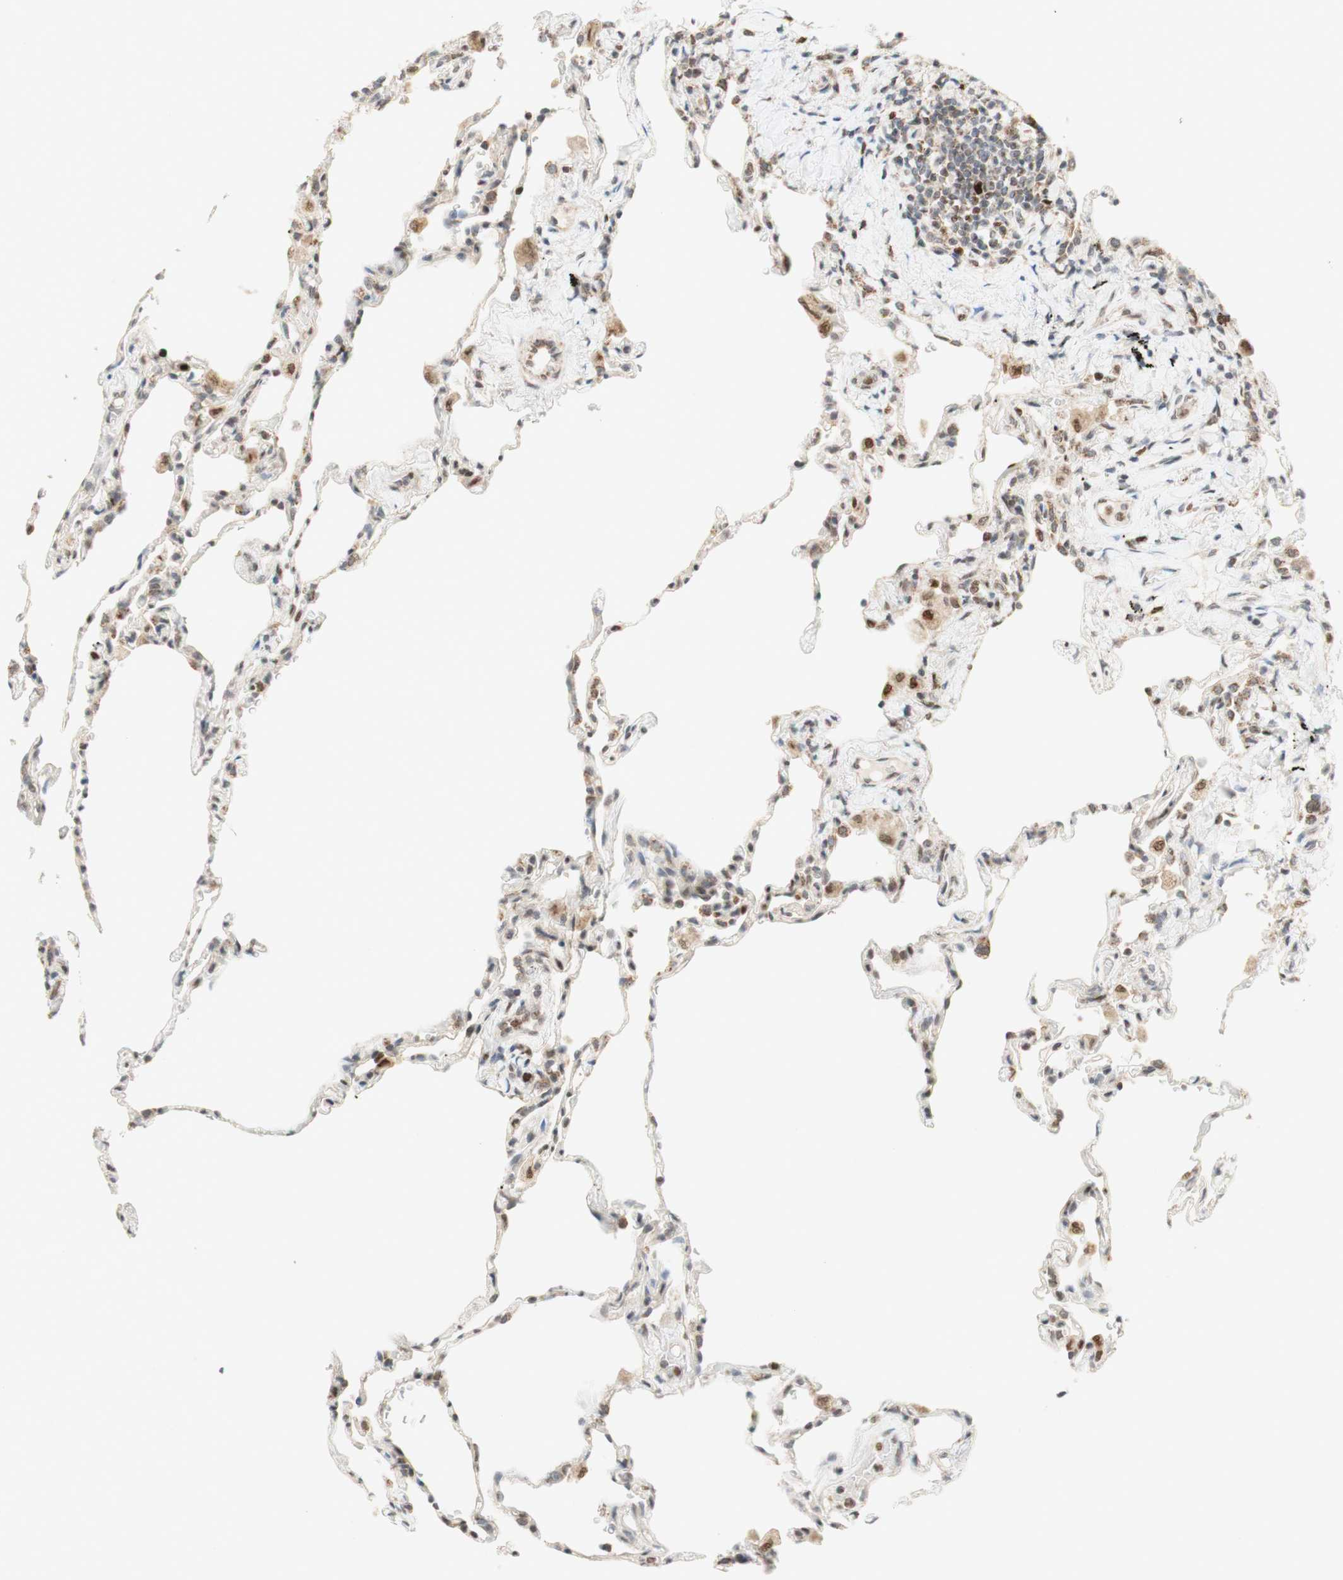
{"staining": {"intensity": "negative", "quantity": "none", "location": "none"}, "tissue": "lung", "cell_type": "Alveolar cells", "image_type": "normal", "snomed": [{"axis": "morphology", "description": "Normal tissue, NOS"}, {"axis": "topography", "description": "Lung"}], "caption": "Normal lung was stained to show a protein in brown. There is no significant expression in alveolar cells.", "gene": "DNMT3A", "patient": {"sex": "male", "age": 59}}